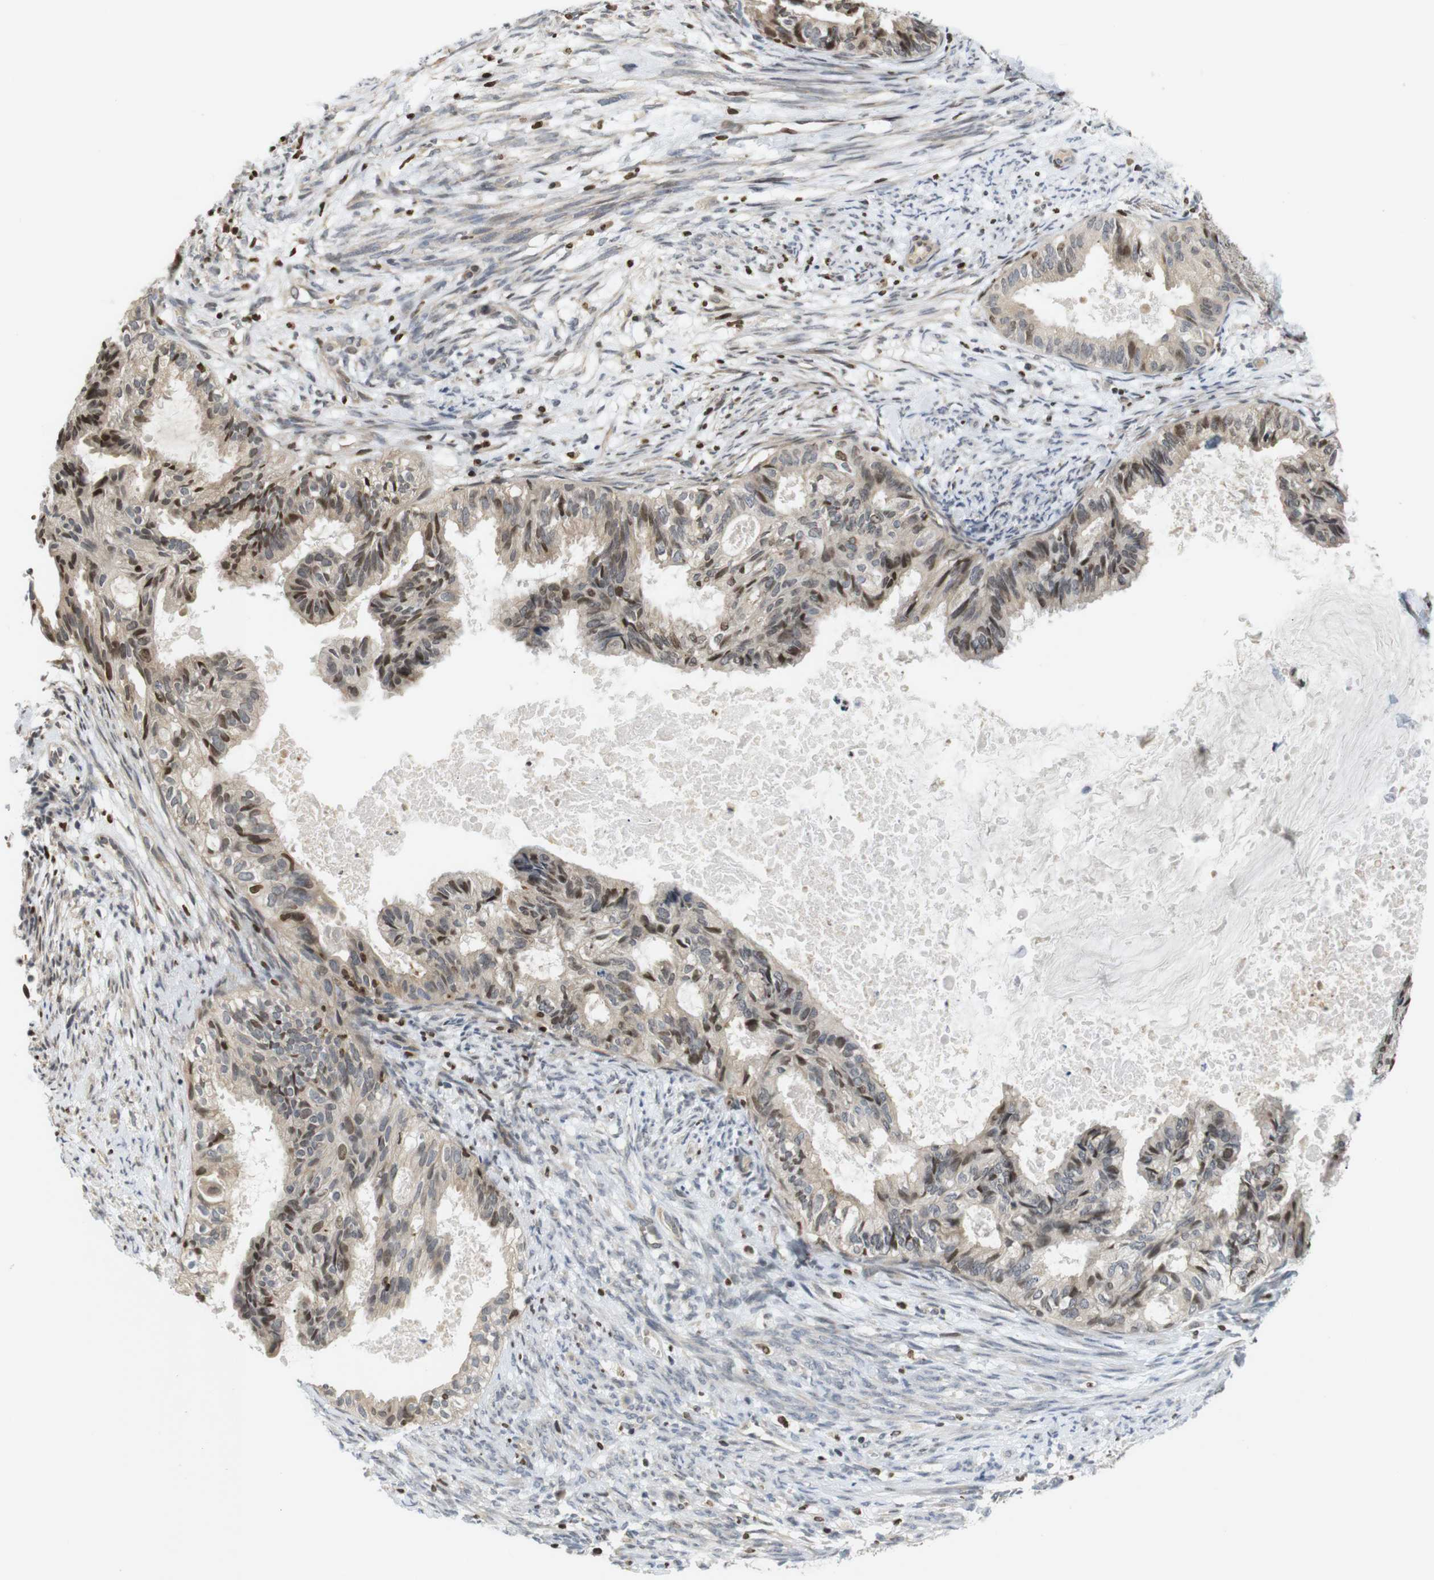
{"staining": {"intensity": "weak", "quantity": "25%-75%", "location": "cytoplasmic/membranous,nuclear"}, "tissue": "cervical cancer", "cell_type": "Tumor cells", "image_type": "cancer", "snomed": [{"axis": "morphology", "description": "Normal tissue, NOS"}, {"axis": "morphology", "description": "Adenocarcinoma, NOS"}, {"axis": "topography", "description": "Cervix"}, {"axis": "topography", "description": "Endometrium"}], "caption": "A histopathology image of human adenocarcinoma (cervical) stained for a protein demonstrates weak cytoplasmic/membranous and nuclear brown staining in tumor cells. The protein is stained brown, and the nuclei are stained in blue (DAB (3,3'-diaminobenzidine) IHC with brightfield microscopy, high magnification).", "gene": "MBD1", "patient": {"sex": "female", "age": 86}}